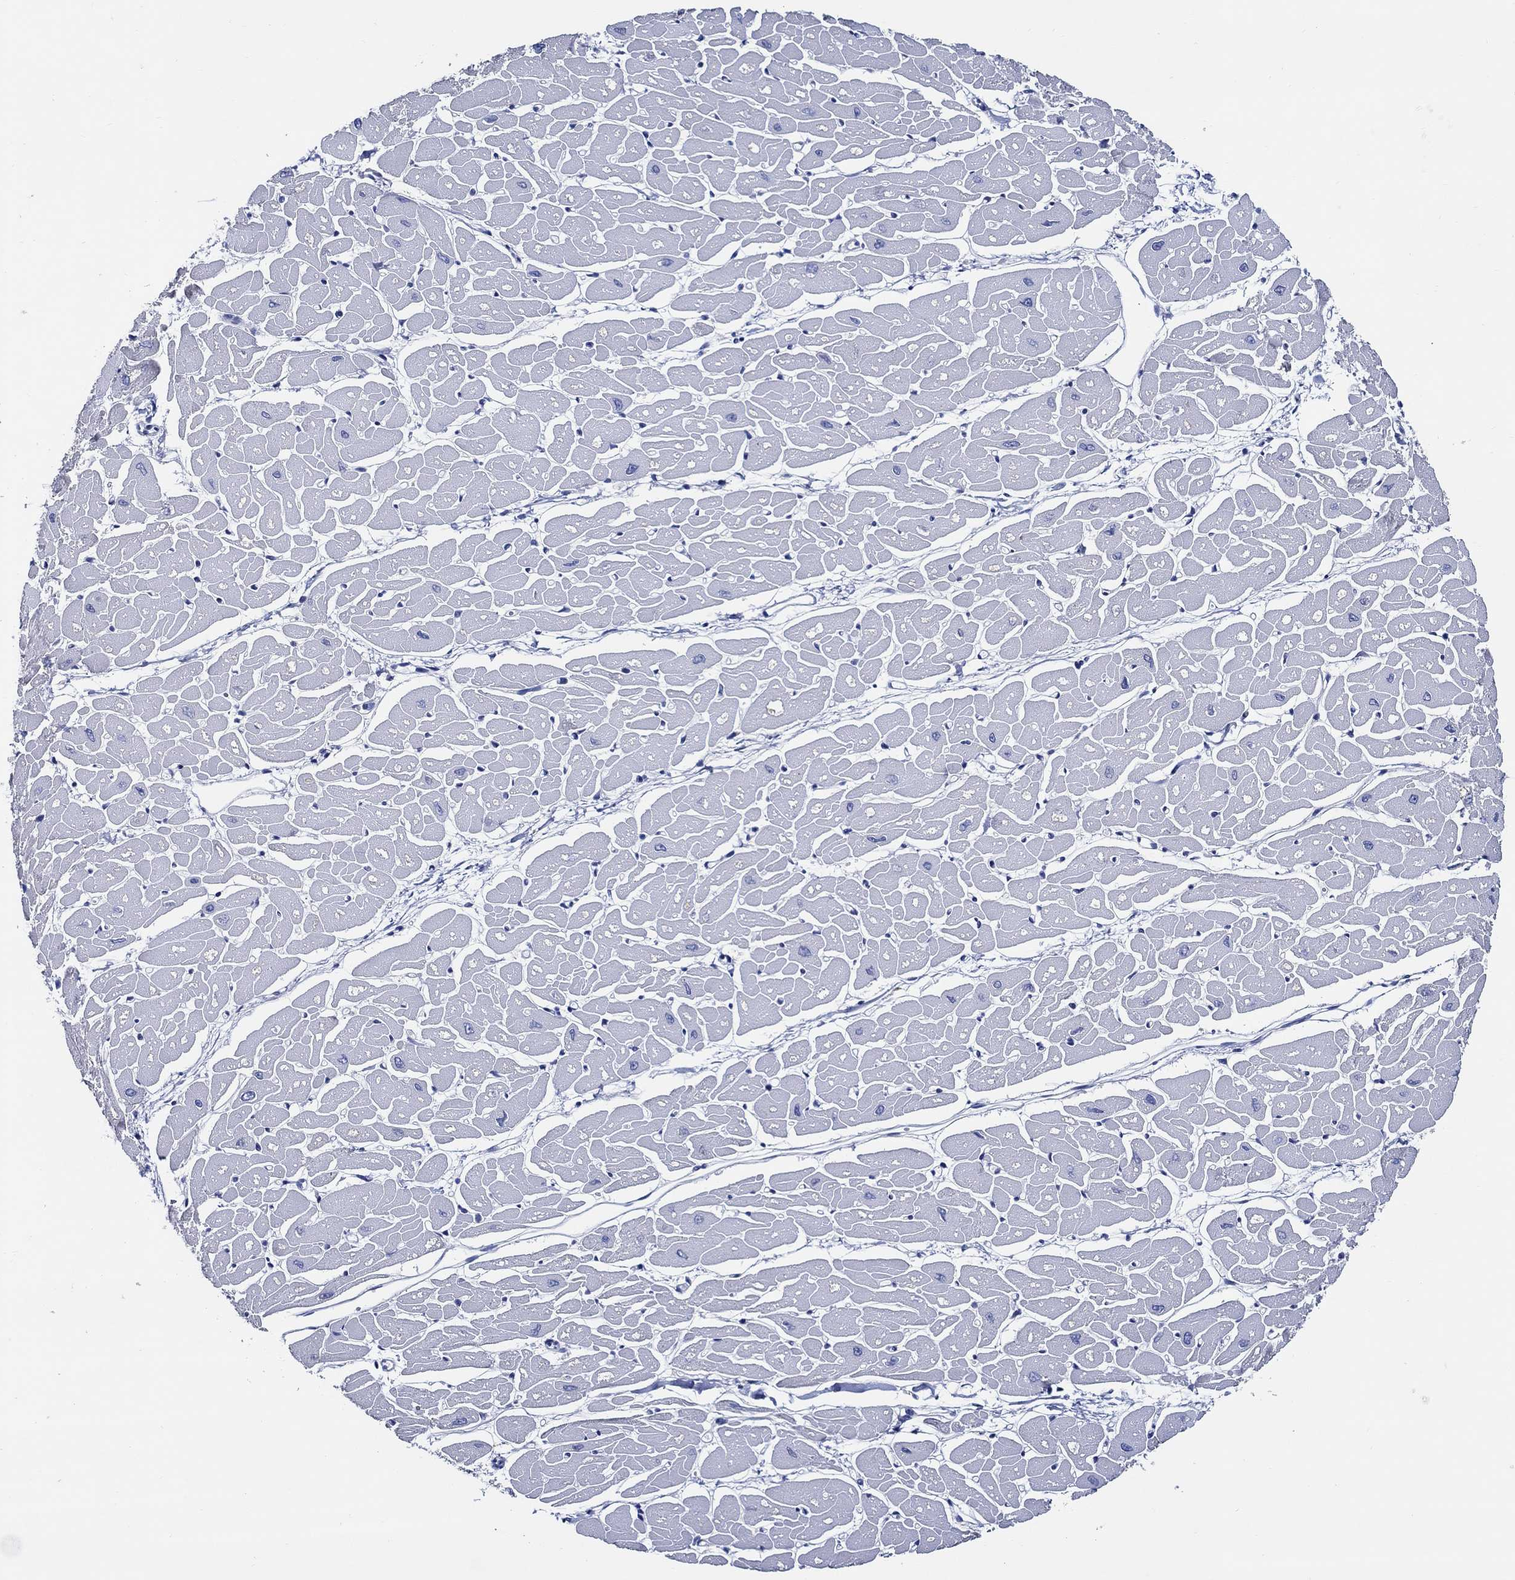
{"staining": {"intensity": "negative", "quantity": "none", "location": "none"}, "tissue": "heart muscle", "cell_type": "Cardiomyocytes", "image_type": "normal", "snomed": [{"axis": "morphology", "description": "Normal tissue, NOS"}, {"axis": "topography", "description": "Heart"}], "caption": "The micrograph demonstrates no staining of cardiomyocytes in benign heart muscle. Brightfield microscopy of IHC stained with DAB (brown) and hematoxylin (blue), captured at high magnification.", "gene": "SKOR1", "patient": {"sex": "male", "age": 57}}